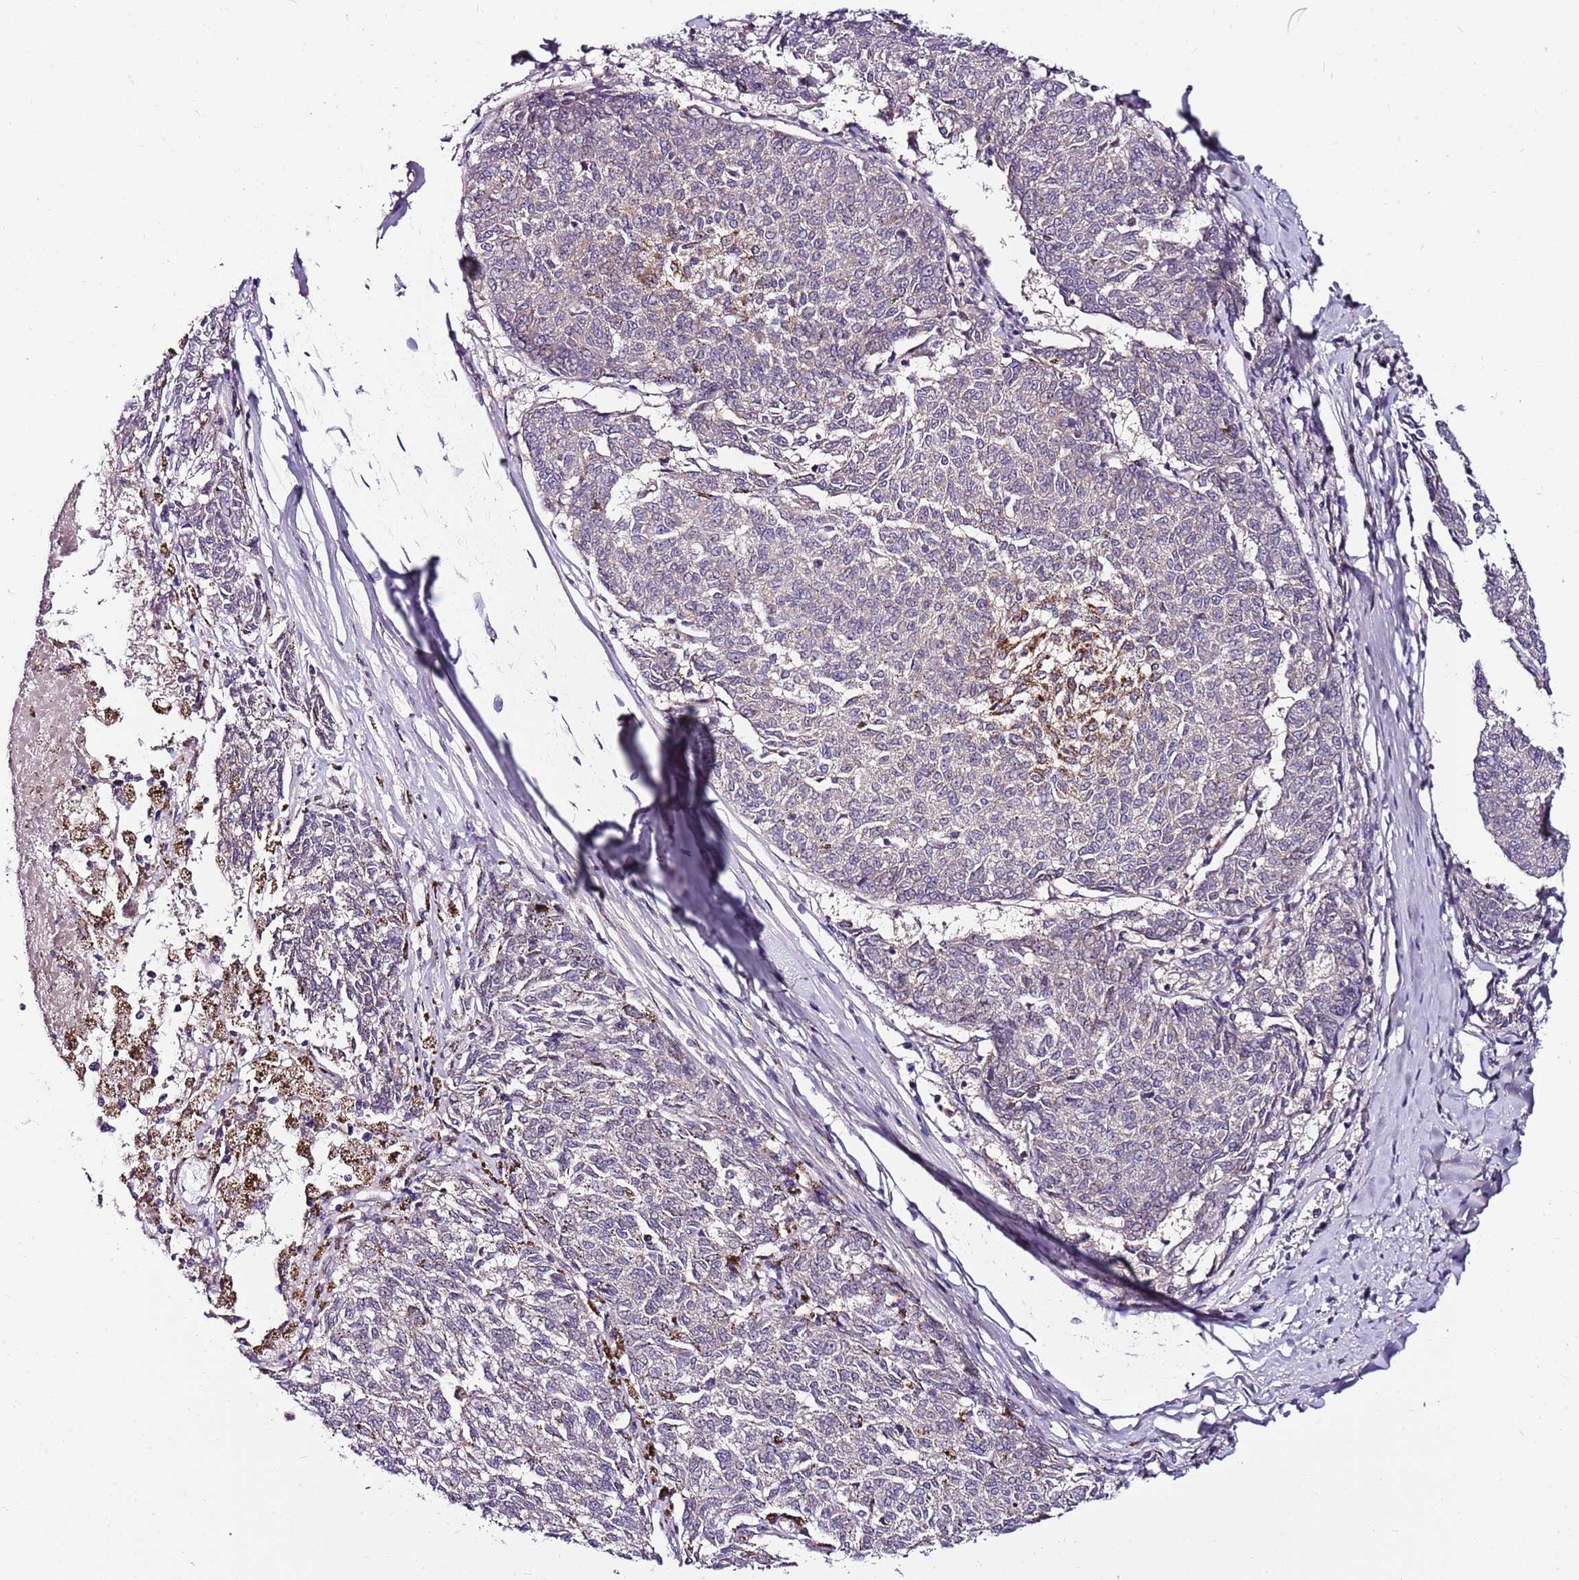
{"staining": {"intensity": "weak", "quantity": "<25%", "location": "cytoplasmic/membranous"}, "tissue": "melanoma", "cell_type": "Tumor cells", "image_type": "cancer", "snomed": [{"axis": "morphology", "description": "Malignant melanoma, NOS"}, {"axis": "topography", "description": "Skin"}], "caption": "Protein analysis of melanoma exhibits no significant positivity in tumor cells.", "gene": "POLE3", "patient": {"sex": "female", "age": 72}}